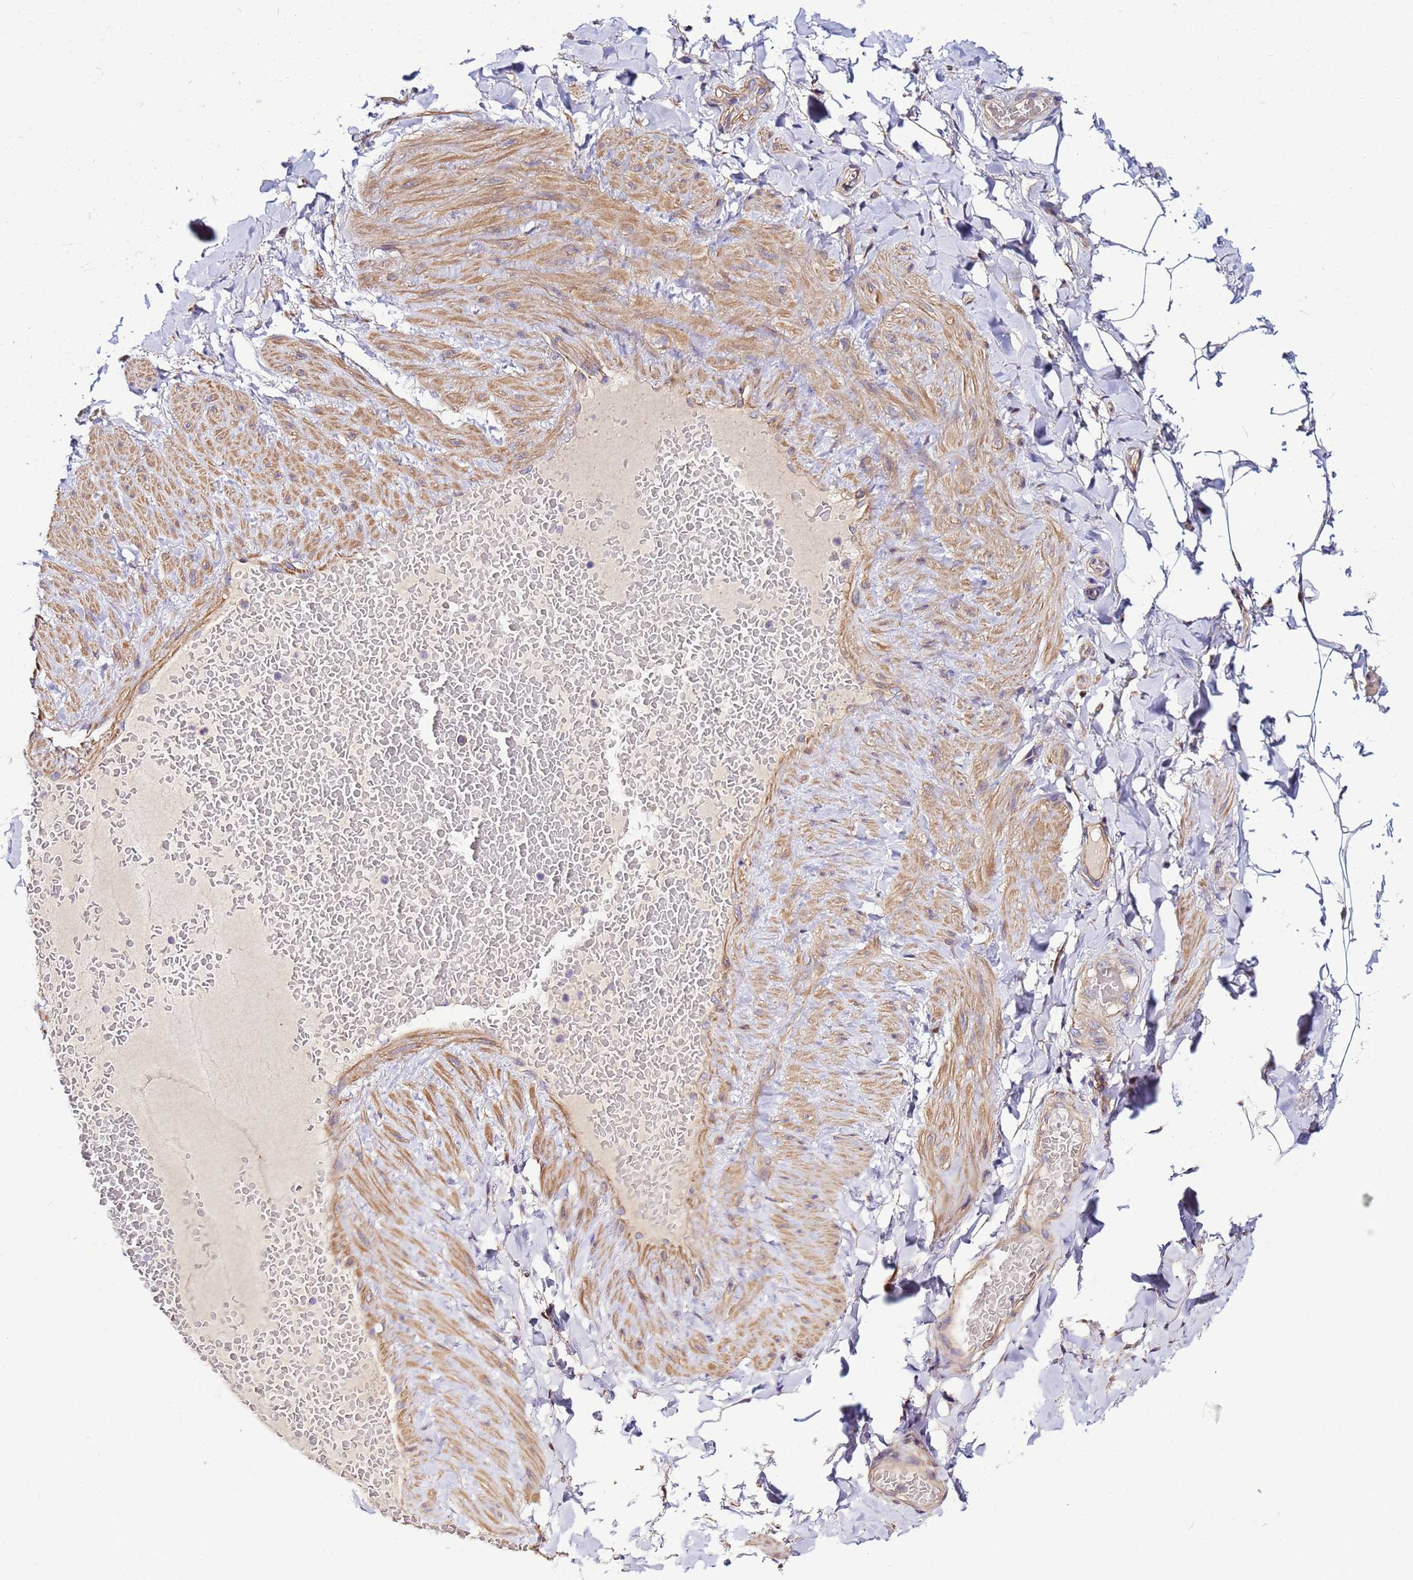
{"staining": {"intensity": "moderate", "quantity": ">75%", "location": "cytoplasmic/membranous"}, "tissue": "adipose tissue", "cell_type": "Adipocytes", "image_type": "normal", "snomed": [{"axis": "morphology", "description": "Normal tissue, NOS"}, {"axis": "topography", "description": "Soft tissue"}, {"axis": "topography", "description": "Vascular tissue"}], "caption": "Adipocytes display moderate cytoplasmic/membranous expression in about >75% of cells in benign adipose tissue.", "gene": "JRKL", "patient": {"sex": "male", "age": 54}}